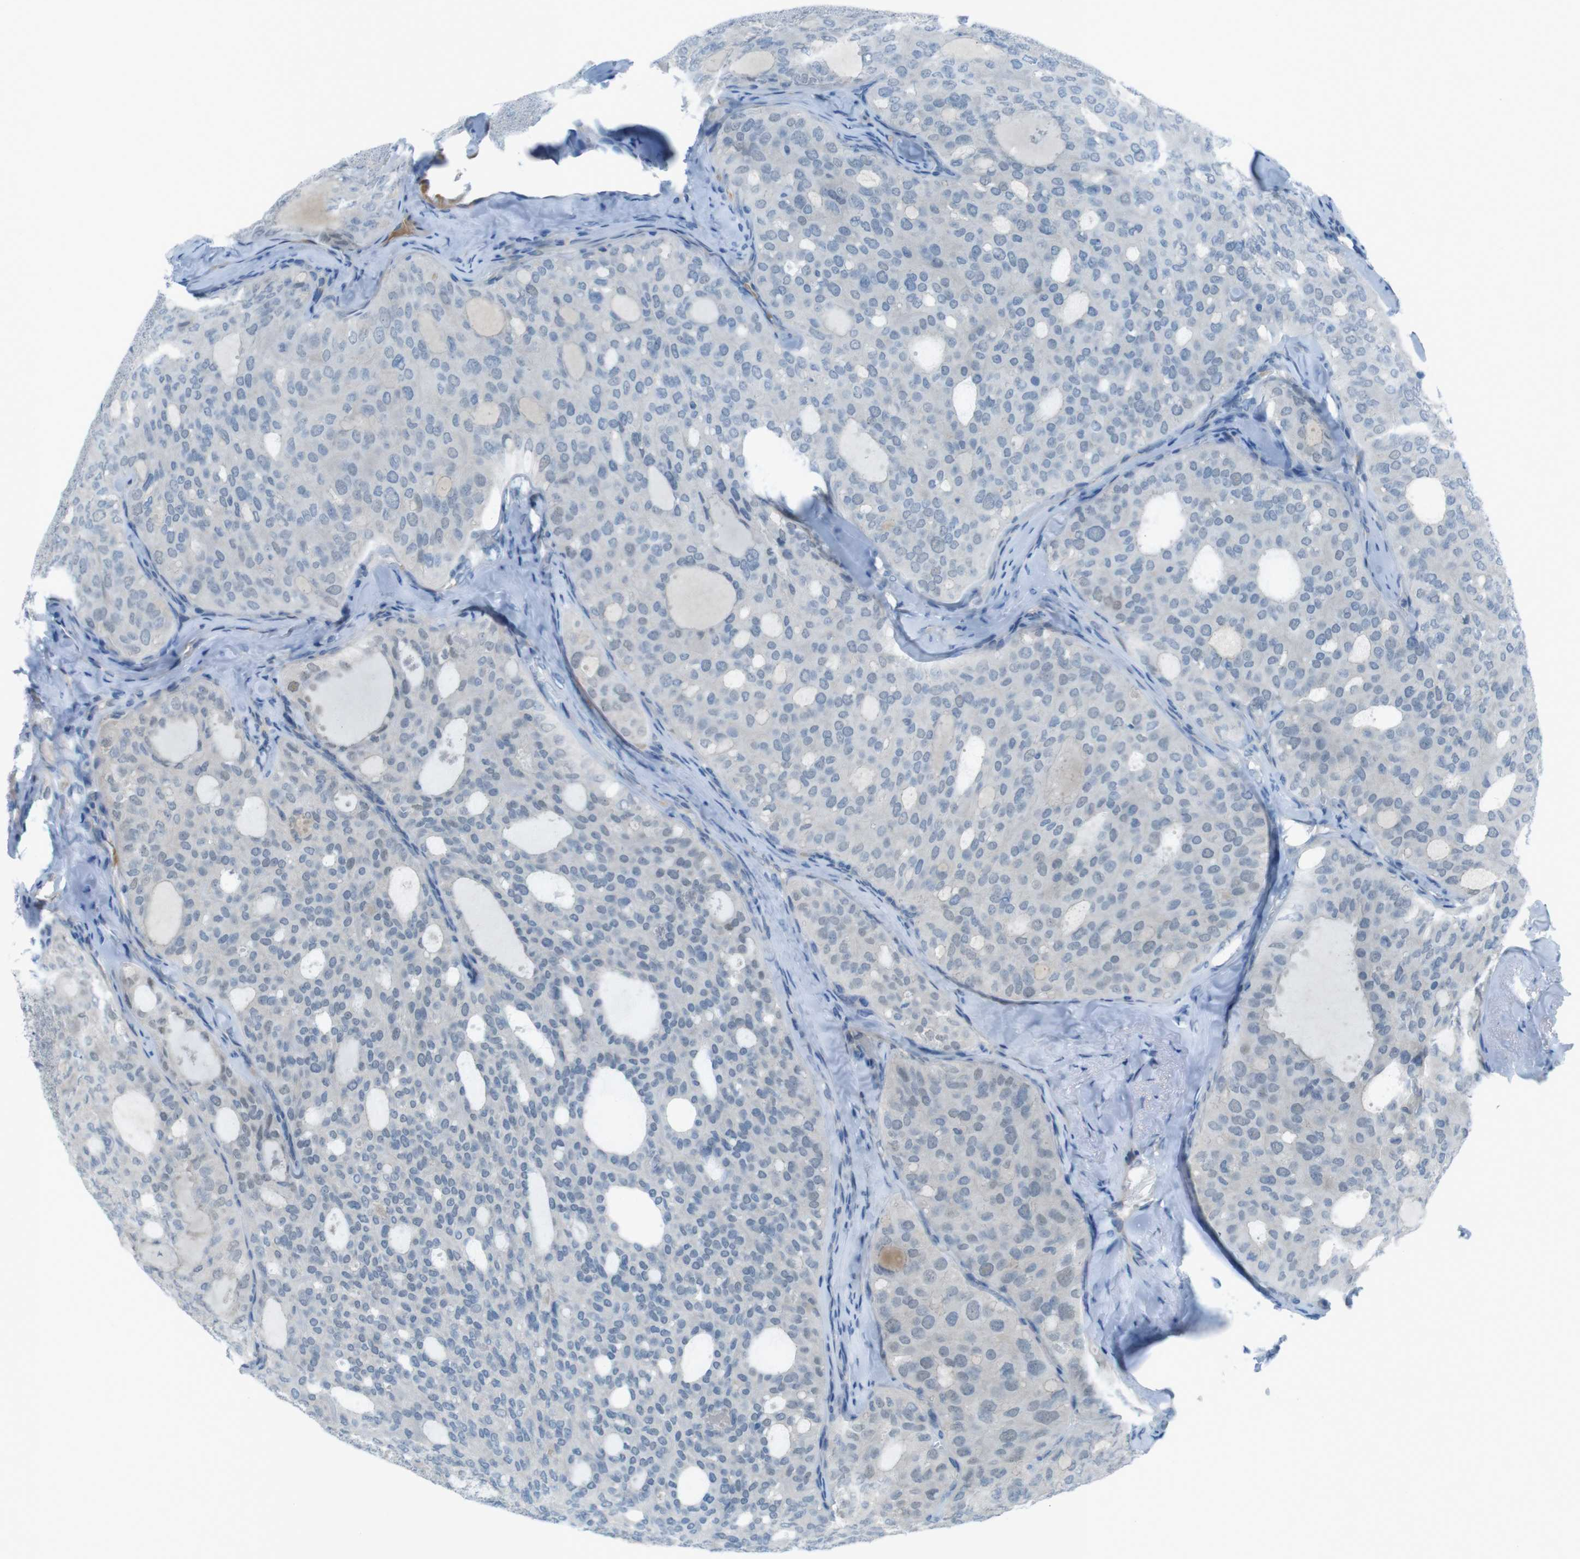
{"staining": {"intensity": "negative", "quantity": "none", "location": "none"}, "tissue": "thyroid cancer", "cell_type": "Tumor cells", "image_type": "cancer", "snomed": [{"axis": "morphology", "description": "Follicular adenoma carcinoma, NOS"}, {"axis": "topography", "description": "Thyroid gland"}], "caption": "Tumor cells are negative for brown protein staining in follicular adenoma carcinoma (thyroid).", "gene": "ZDHHC20", "patient": {"sex": "male", "age": 75}}